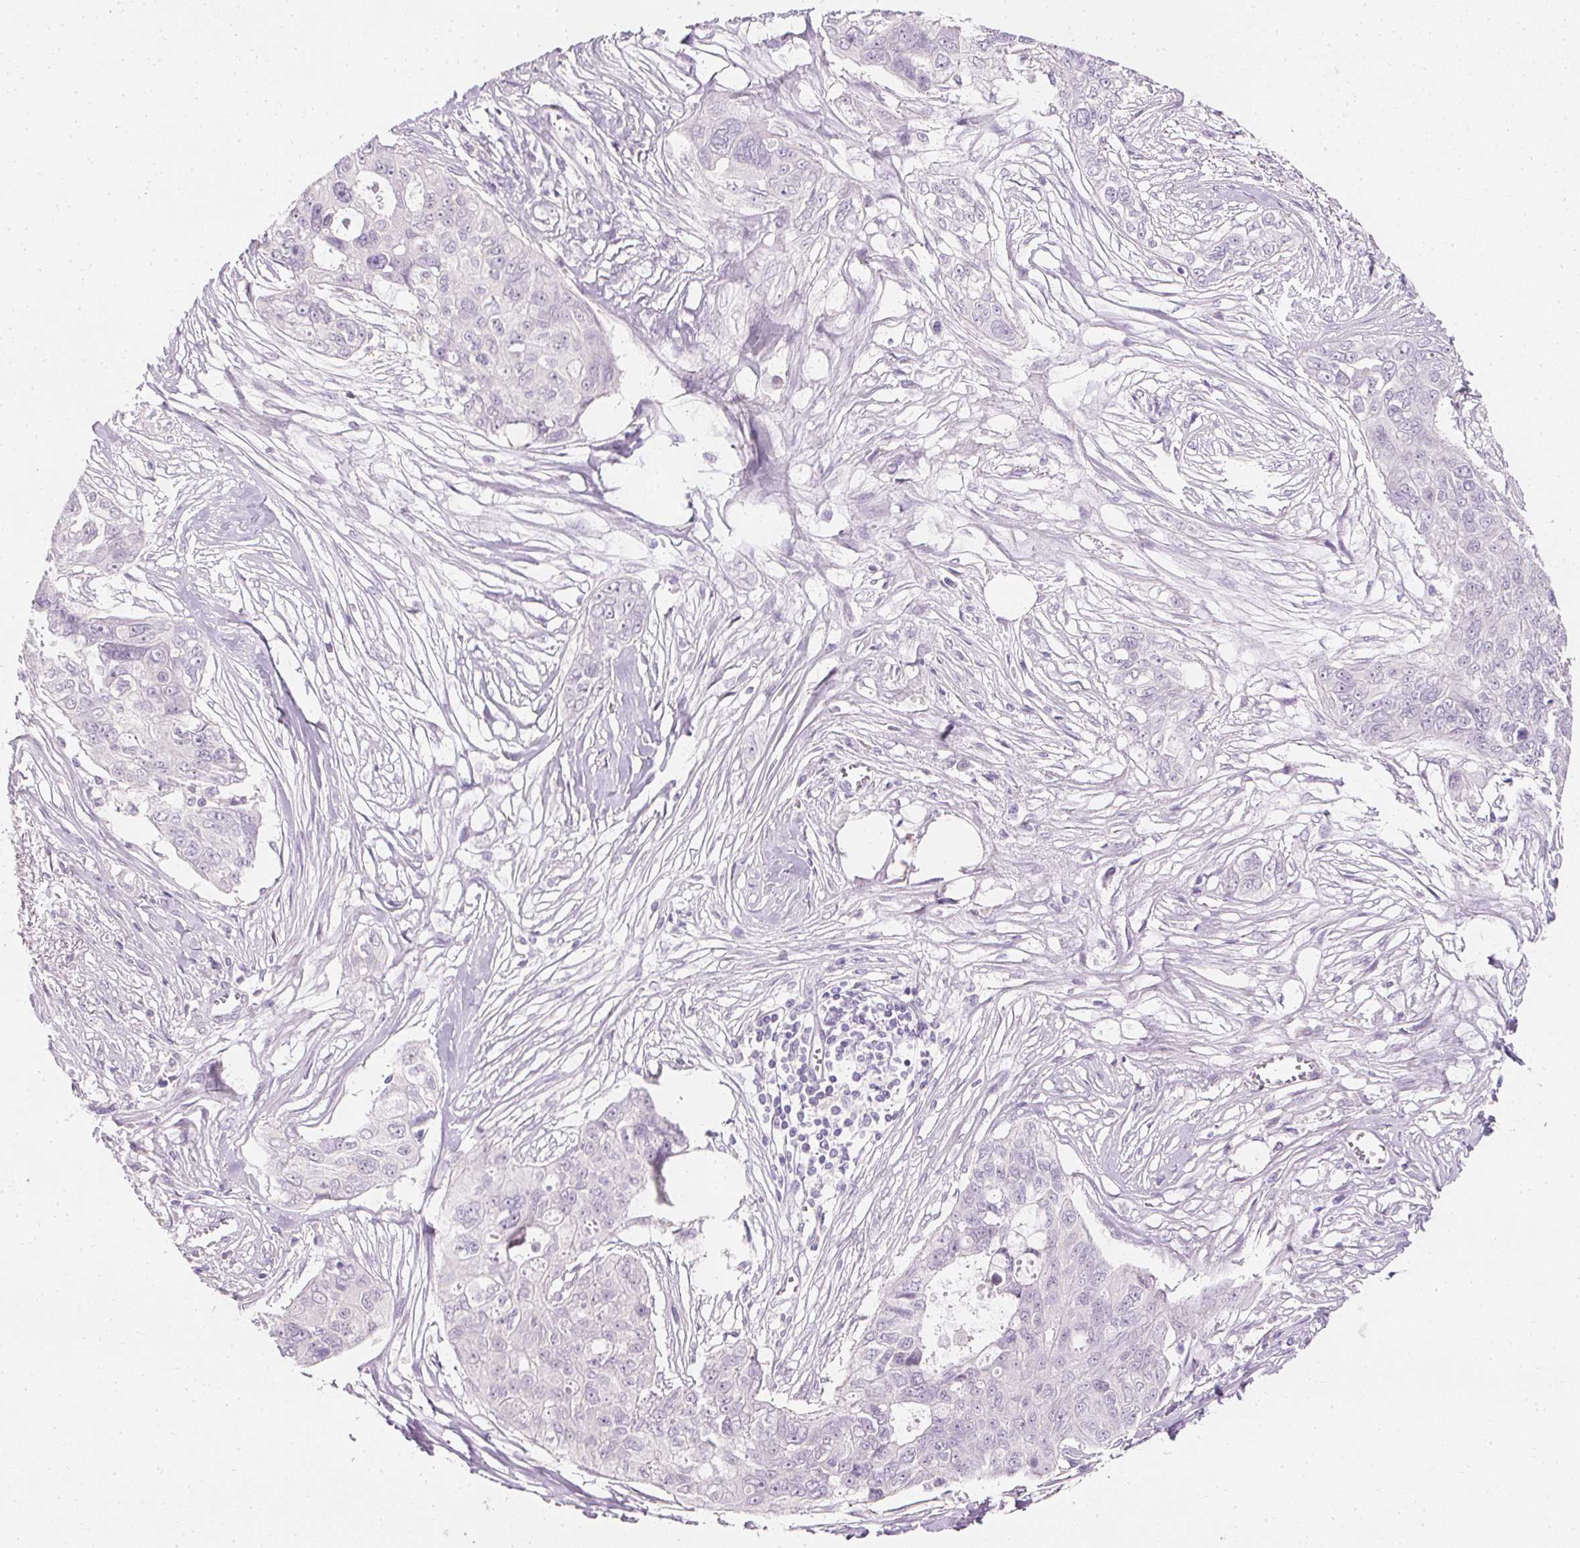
{"staining": {"intensity": "negative", "quantity": "none", "location": "none"}, "tissue": "ovarian cancer", "cell_type": "Tumor cells", "image_type": "cancer", "snomed": [{"axis": "morphology", "description": "Carcinoma, endometroid"}, {"axis": "topography", "description": "Ovary"}], "caption": "Human endometroid carcinoma (ovarian) stained for a protein using IHC demonstrates no staining in tumor cells.", "gene": "ELAVL3", "patient": {"sex": "female", "age": 70}}